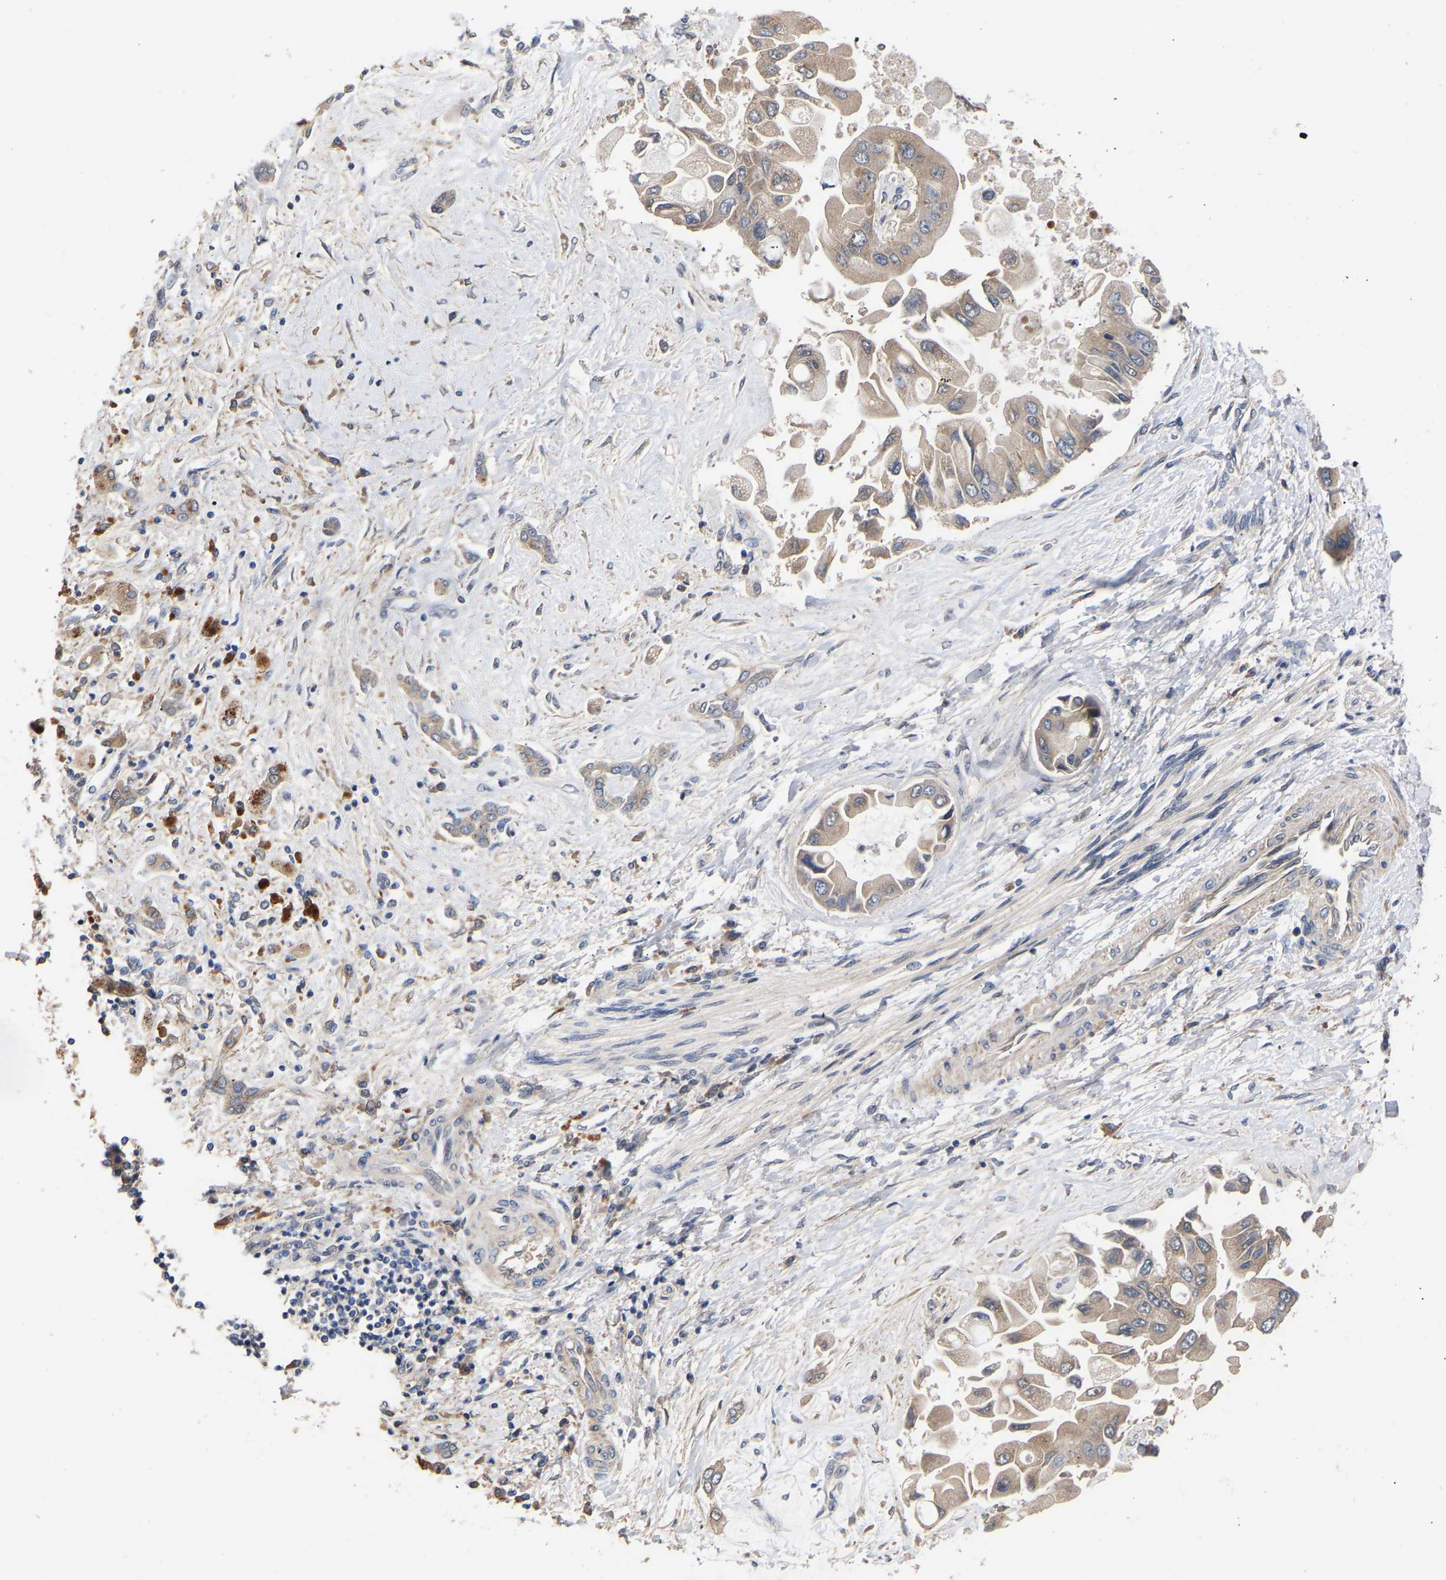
{"staining": {"intensity": "weak", "quantity": "25%-75%", "location": "cytoplasmic/membranous"}, "tissue": "liver cancer", "cell_type": "Tumor cells", "image_type": "cancer", "snomed": [{"axis": "morphology", "description": "Cholangiocarcinoma"}, {"axis": "topography", "description": "Liver"}], "caption": "Immunohistochemistry histopathology image of human cholangiocarcinoma (liver) stained for a protein (brown), which reveals low levels of weak cytoplasmic/membranous staining in approximately 25%-75% of tumor cells.", "gene": "KASH5", "patient": {"sex": "male", "age": 50}}